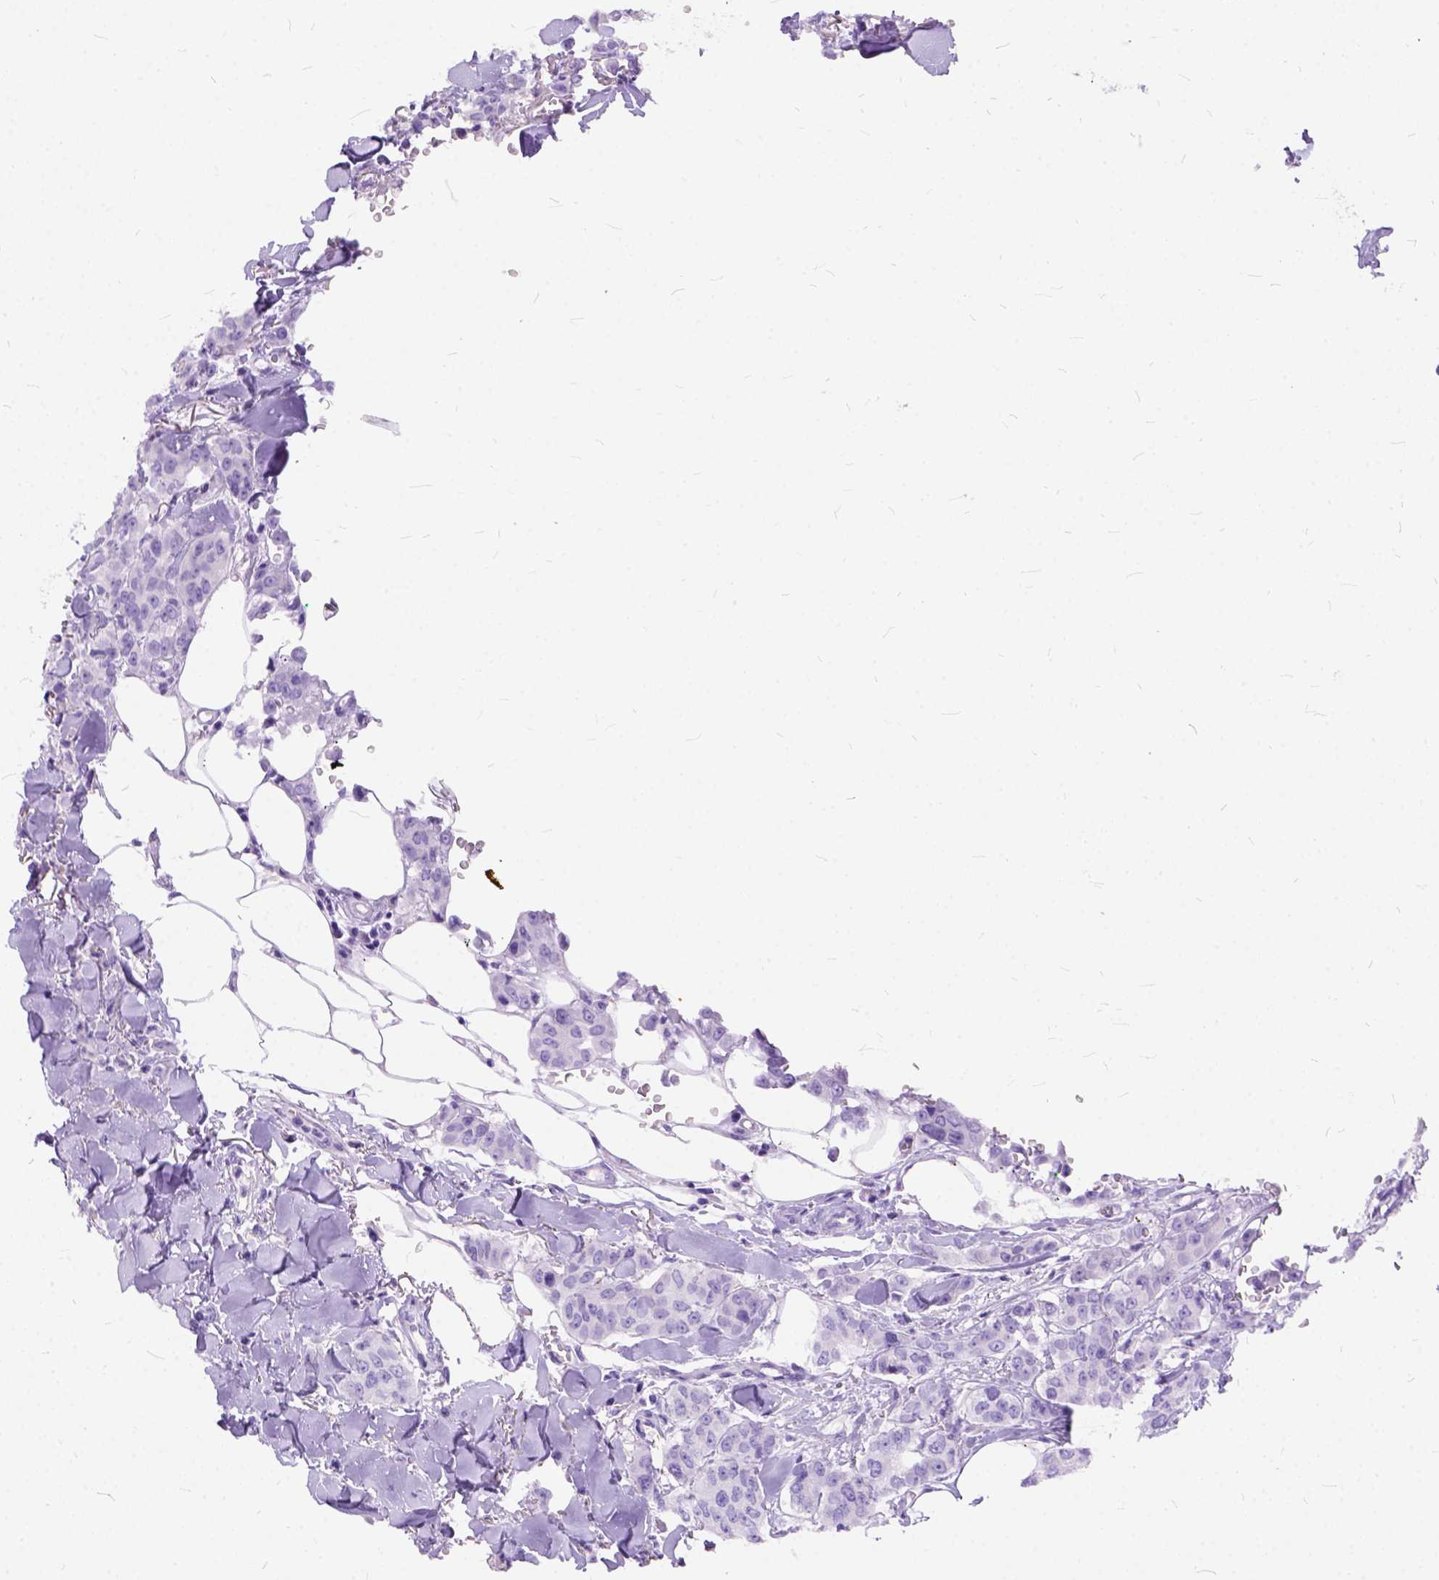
{"staining": {"intensity": "negative", "quantity": "none", "location": "none"}, "tissue": "breast cancer", "cell_type": "Tumor cells", "image_type": "cancer", "snomed": [{"axis": "morphology", "description": "Duct carcinoma"}, {"axis": "topography", "description": "Breast"}], "caption": "Breast intraductal carcinoma stained for a protein using immunohistochemistry (IHC) reveals no positivity tumor cells.", "gene": "C1QTNF3", "patient": {"sex": "female", "age": 94}}